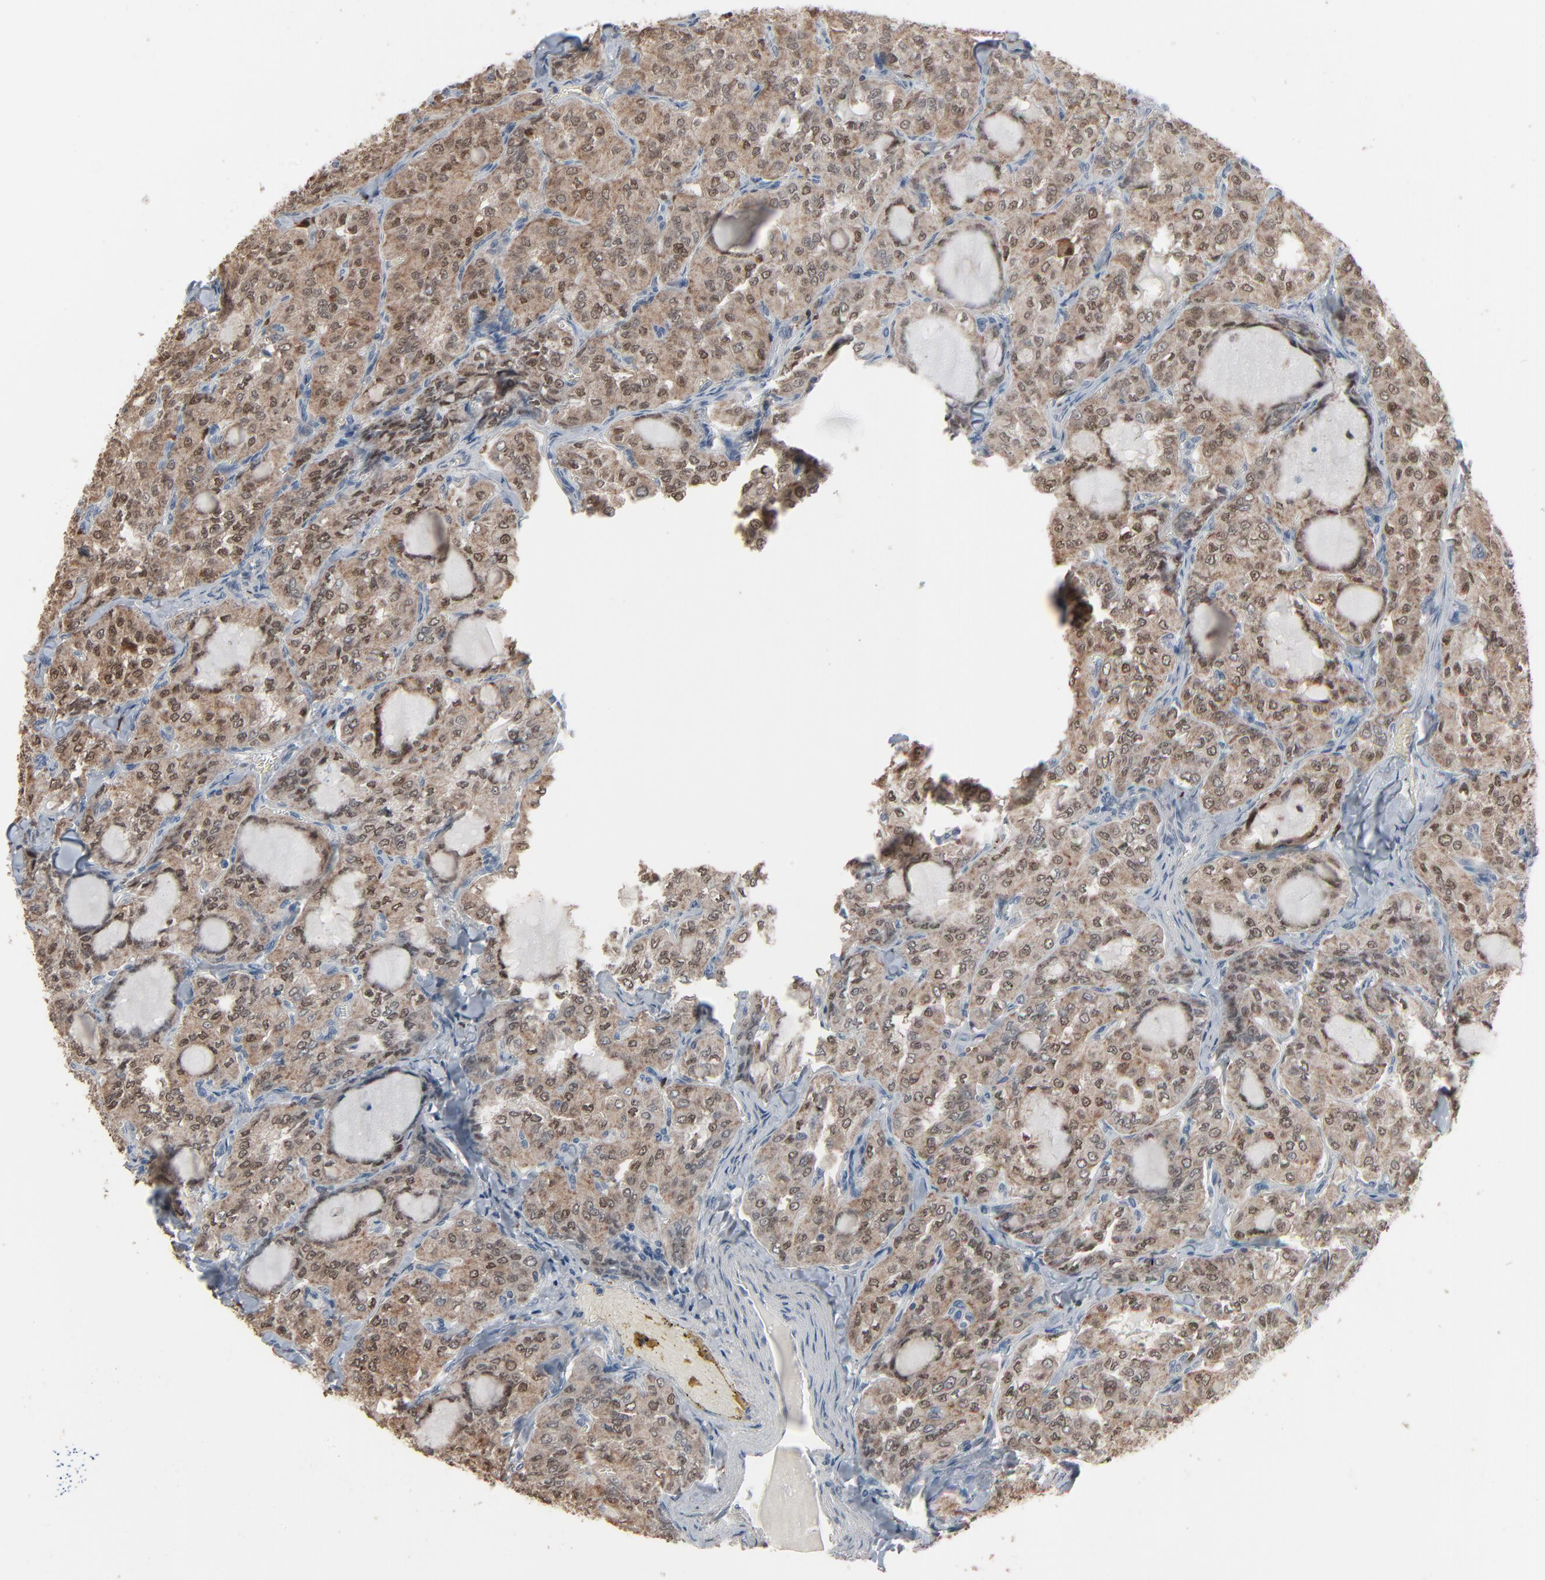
{"staining": {"intensity": "moderate", "quantity": ">75%", "location": "cytoplasmic/membranous,nuclear"}, "tissue": "thyroid cancer", "cell_type": "Tumor cells", "image_type": "cancer", "snomed": [{"axis": "morphology", "description": "Papillary adenocarcinoma, NOS"}, {"axis": "topography", "description": "Thyroid gland"}], "caption": "This histopathology image displays immunohistochemistry staining of papillary adenocarcinoma (thyroid), with medium moderate cytoplasmic/membranous and nuclear positivity in about >75% of tumor cells.", "gene": "DOCK8", "patient": {"sex": "male", "age": 20}}